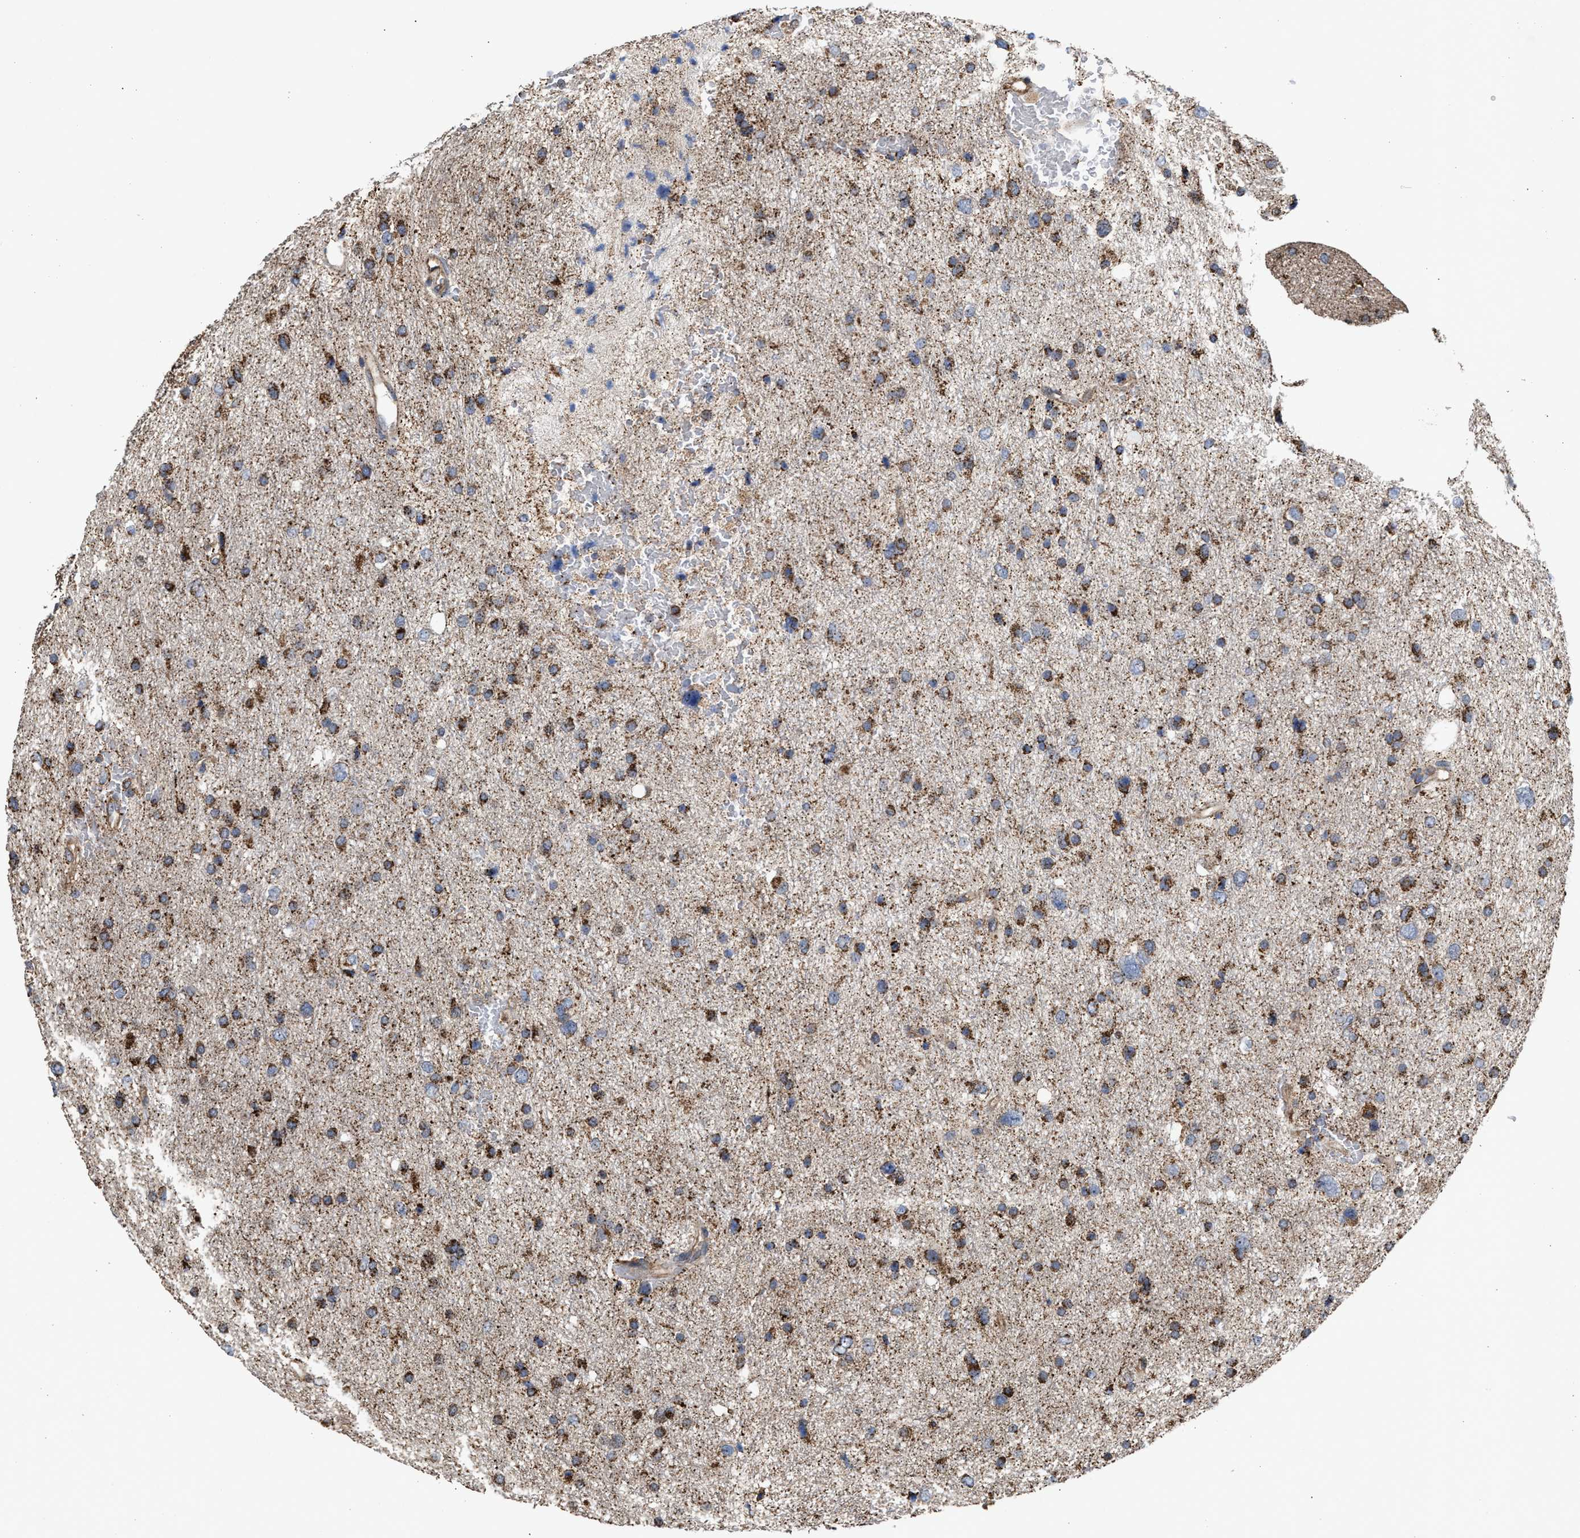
{"staining": {"intensity": "moderate", "quantity": ">75%", "location": "cytoplasmic/membranous"}, "tissue": "glioma", "cell_type": "Tumor cells", "image_type": "cancer", "snomed": [{"axis": "morphology", "description": "Glioma, malignant, Low grade"}, {"axis": "topography", "description": "Brain"}], "caption": "IHC (DAB) staining of low-grade glioma (malignant) reveals moderate cytoplasmic/membranous protein staining in approximately >75% of tumor cells. (IHC, brightfield microscopy, high magnification).", "gene": "EXOSC2", "patient": {"sex": "female", "age": 37}}